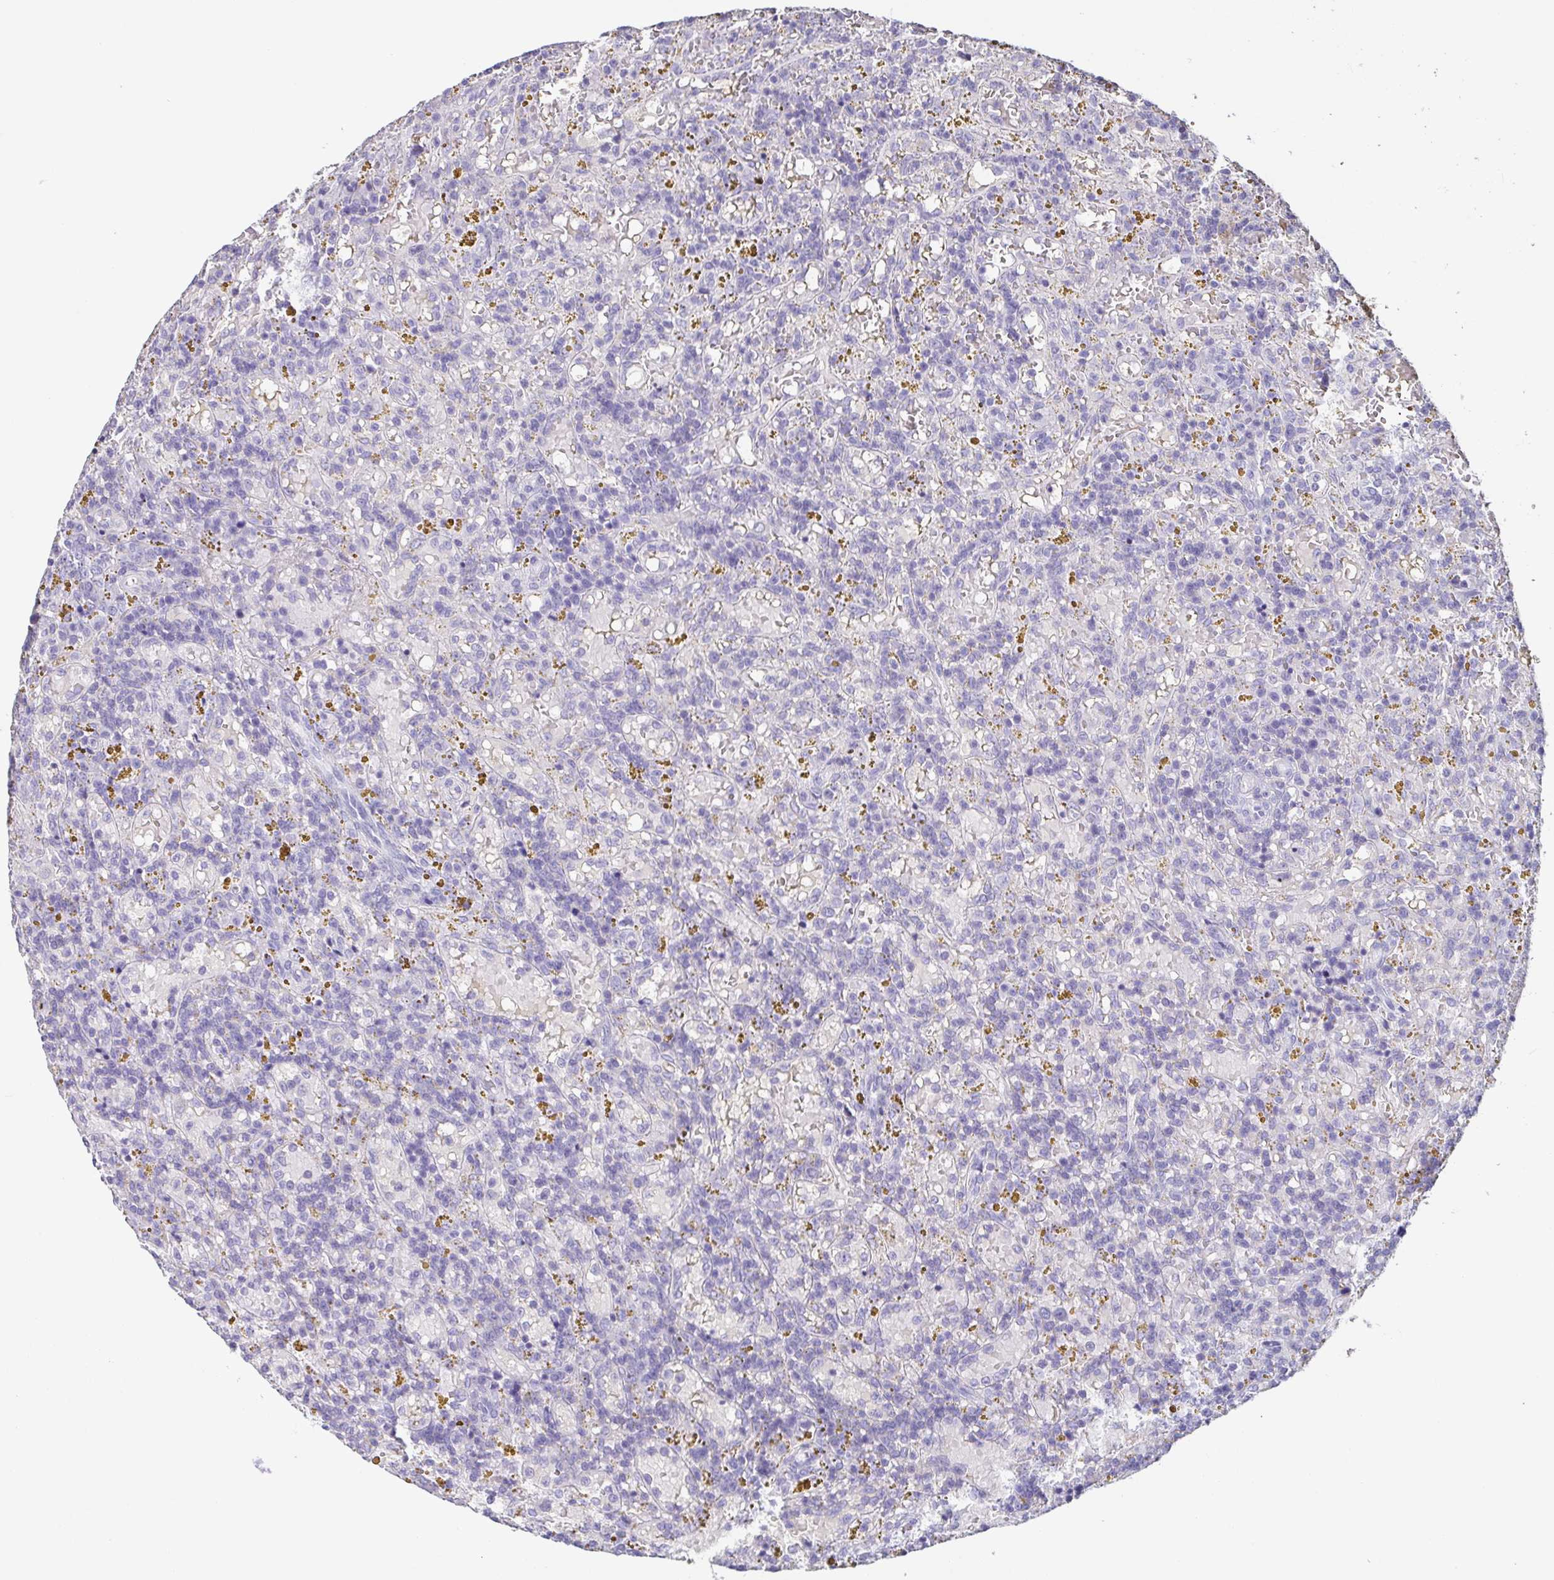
{"staining": {"intensity": "negative", "quantity": "none", "location": "none"}, "tissue": "lymphoma", "cell_type": "Tumor cells", "image_type": "cancer", "snomed": [{"axis": "morphology", "description": "Malignant lymphoma, non-Hodgkin's type, Low grade"}, {"axis": "topography", "description": "Spleen"}], "caption": "Lymphoma stained for a protein using IHC exhibits no staining tumor cells.", "gene": "BPIFA2", "patient": {"sex": "female", "age": 65}}